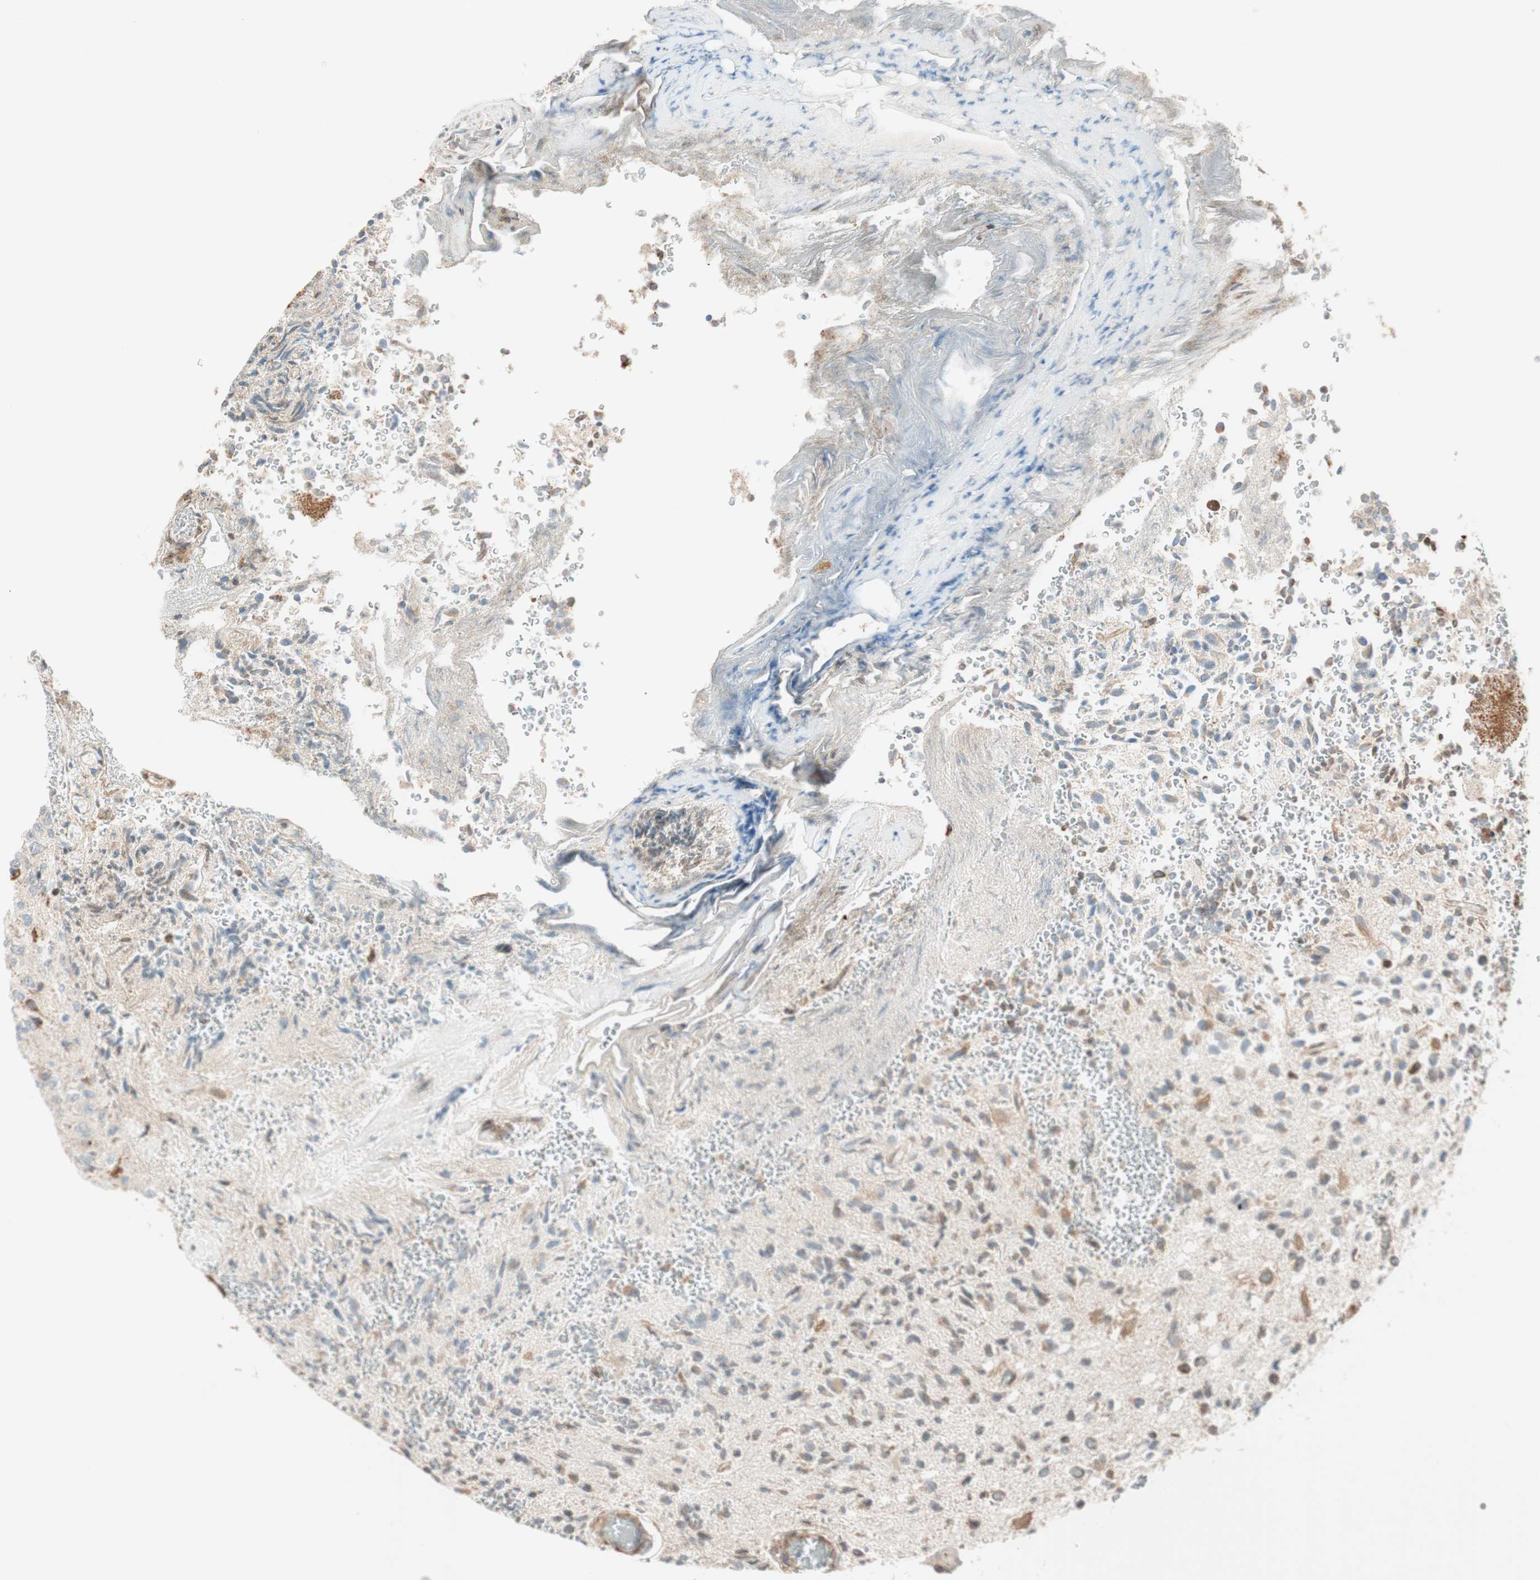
{"staining": {"intensity": "moderate", "quantity": "<25%", "location": "cytoplasmic/membranous"}, "tissue": "glioma", "cell_type": "Tumor cells", "image_type": "cancer", "snomed": [{"axis": "morphology", "description": "Glioma, malignant, High grade"}, {"axis": "topography", "description": "pancreas cauda"}], "caption": "Immunohistochemistry staining of malignant glioma (high-grade), which demonstrates low levels of moderate cytoplasmic/membranous positivity in about <25% of tumor cells indicating moderate cytoplasmic/membranous protein positivity. The staining was performed using DAB (brown) for protein detection and nuclei were counterstained in hematoxylin (blue).", "gene": "PRKCSH", "patient": {"sex": "male", "age": 60}}